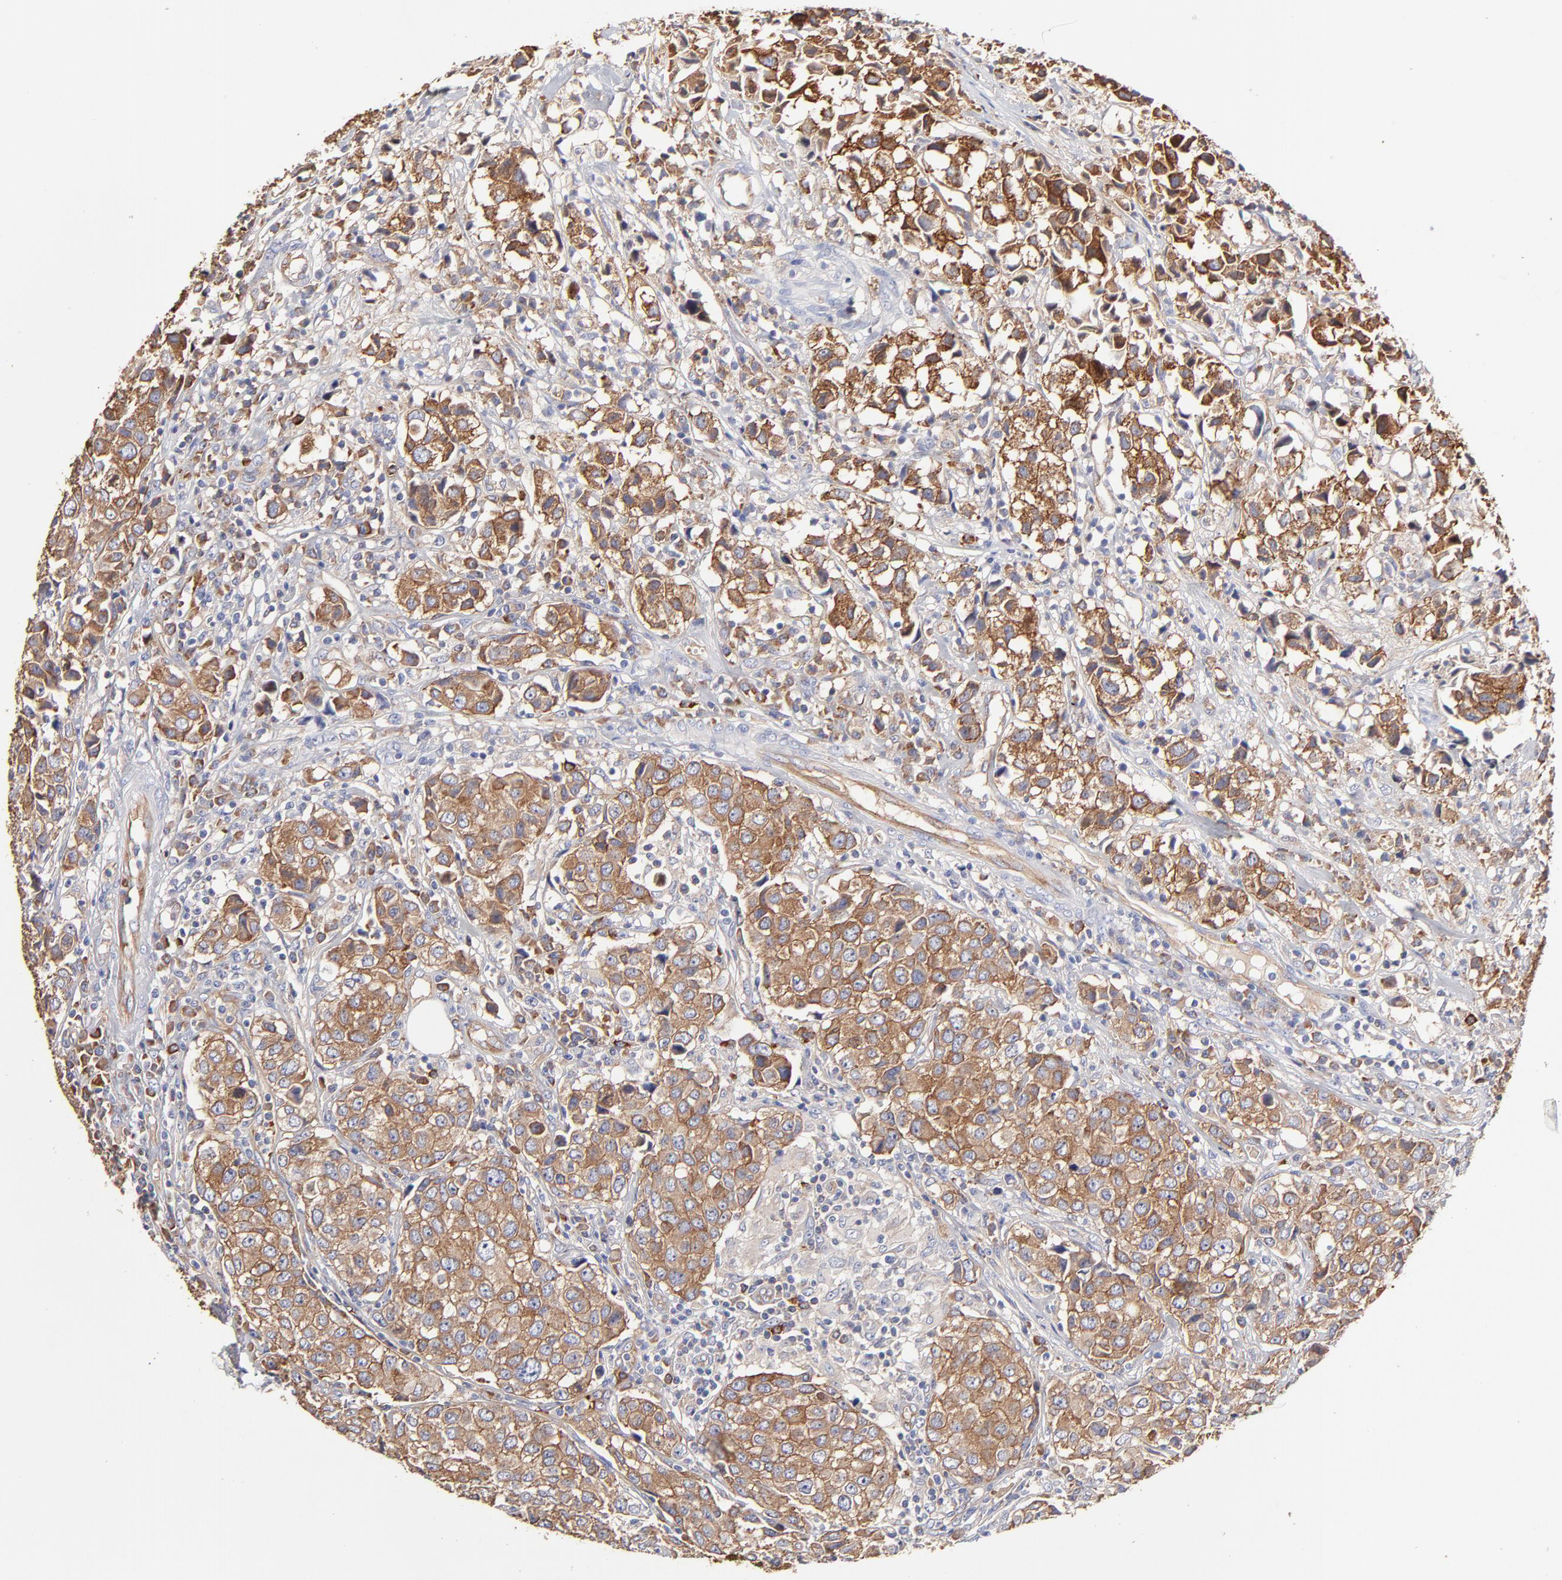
{"staining": {"intensity": "moderate", "quantity": ">75%", "location": "cytoplasmic/membranous"}, "tissue": "urothelial cancer", "cell_type": "Tumor cells", "image_type": "cancer", "snomed": [{"axis": "morphology", "description": "Urothelial carcinoma, High grade"}, {"axis": "topography", "description": "Urinary bladder"}], "caption": "High-magnification brightfield microscopy of urothelial carcinoma (high-grade) stained with DAB (brown) and counterstained with hematoxylin (blue). tumor cells exhibit moderate cytoplasmic/membranous positivity is present in about>75% of cells.", "gene": "CD2AP", "patient": {"sex": "female", "age": 75}}